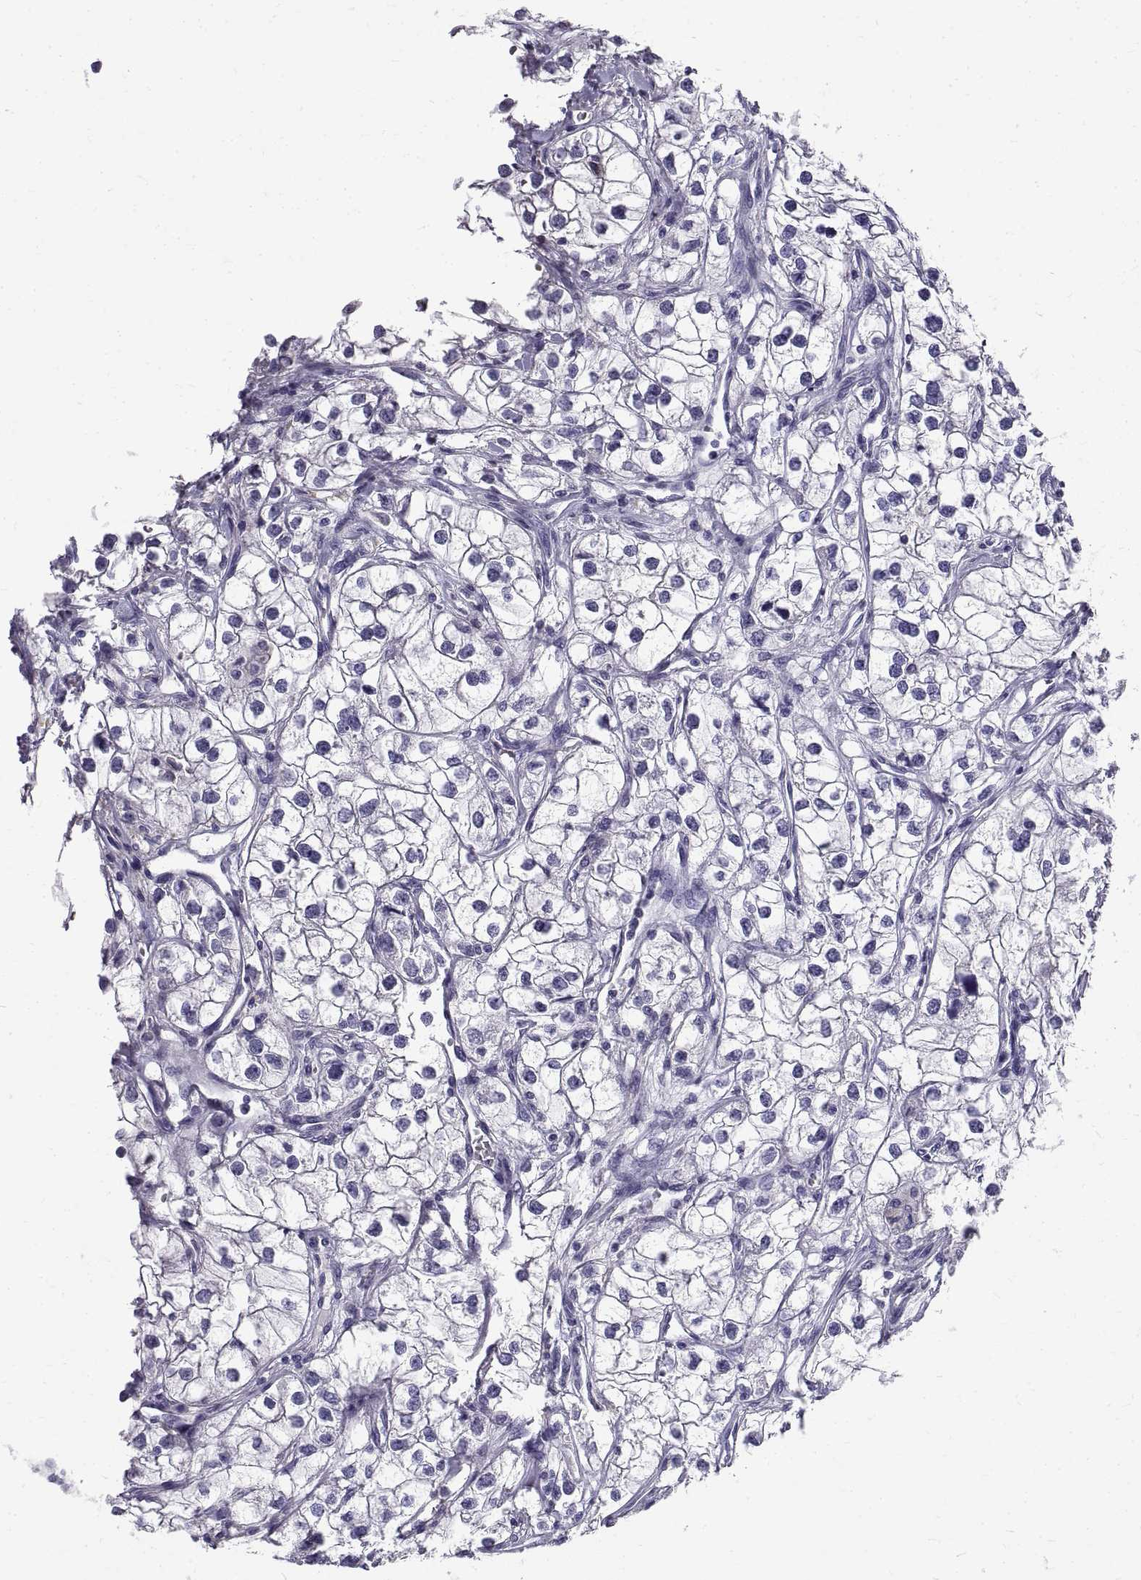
{"staining": {"intensity": "negative", "quantity": "none", "location": "none"}, "tissue": "renal cancer", "cell_type": "Tumor cells", "image_type": "cancer", "snomed": [{"axis": "morphology", "description": "Adenocarcinoma, NOS"}, {"axis": "topography", "description": "Kidney"}], "caption": "This image is of adenocarcinoma (renal) stained with immunohistochemistry (IHC) to label a protein in brown with the nuclei are counter-stained blue. There is no positivity in tumor cells. (DAB immunohistochemistry (IHC) with hematoxylin counter stain).", "gene": "GNG12", "patient": {"sex": "male", "age": 59}}